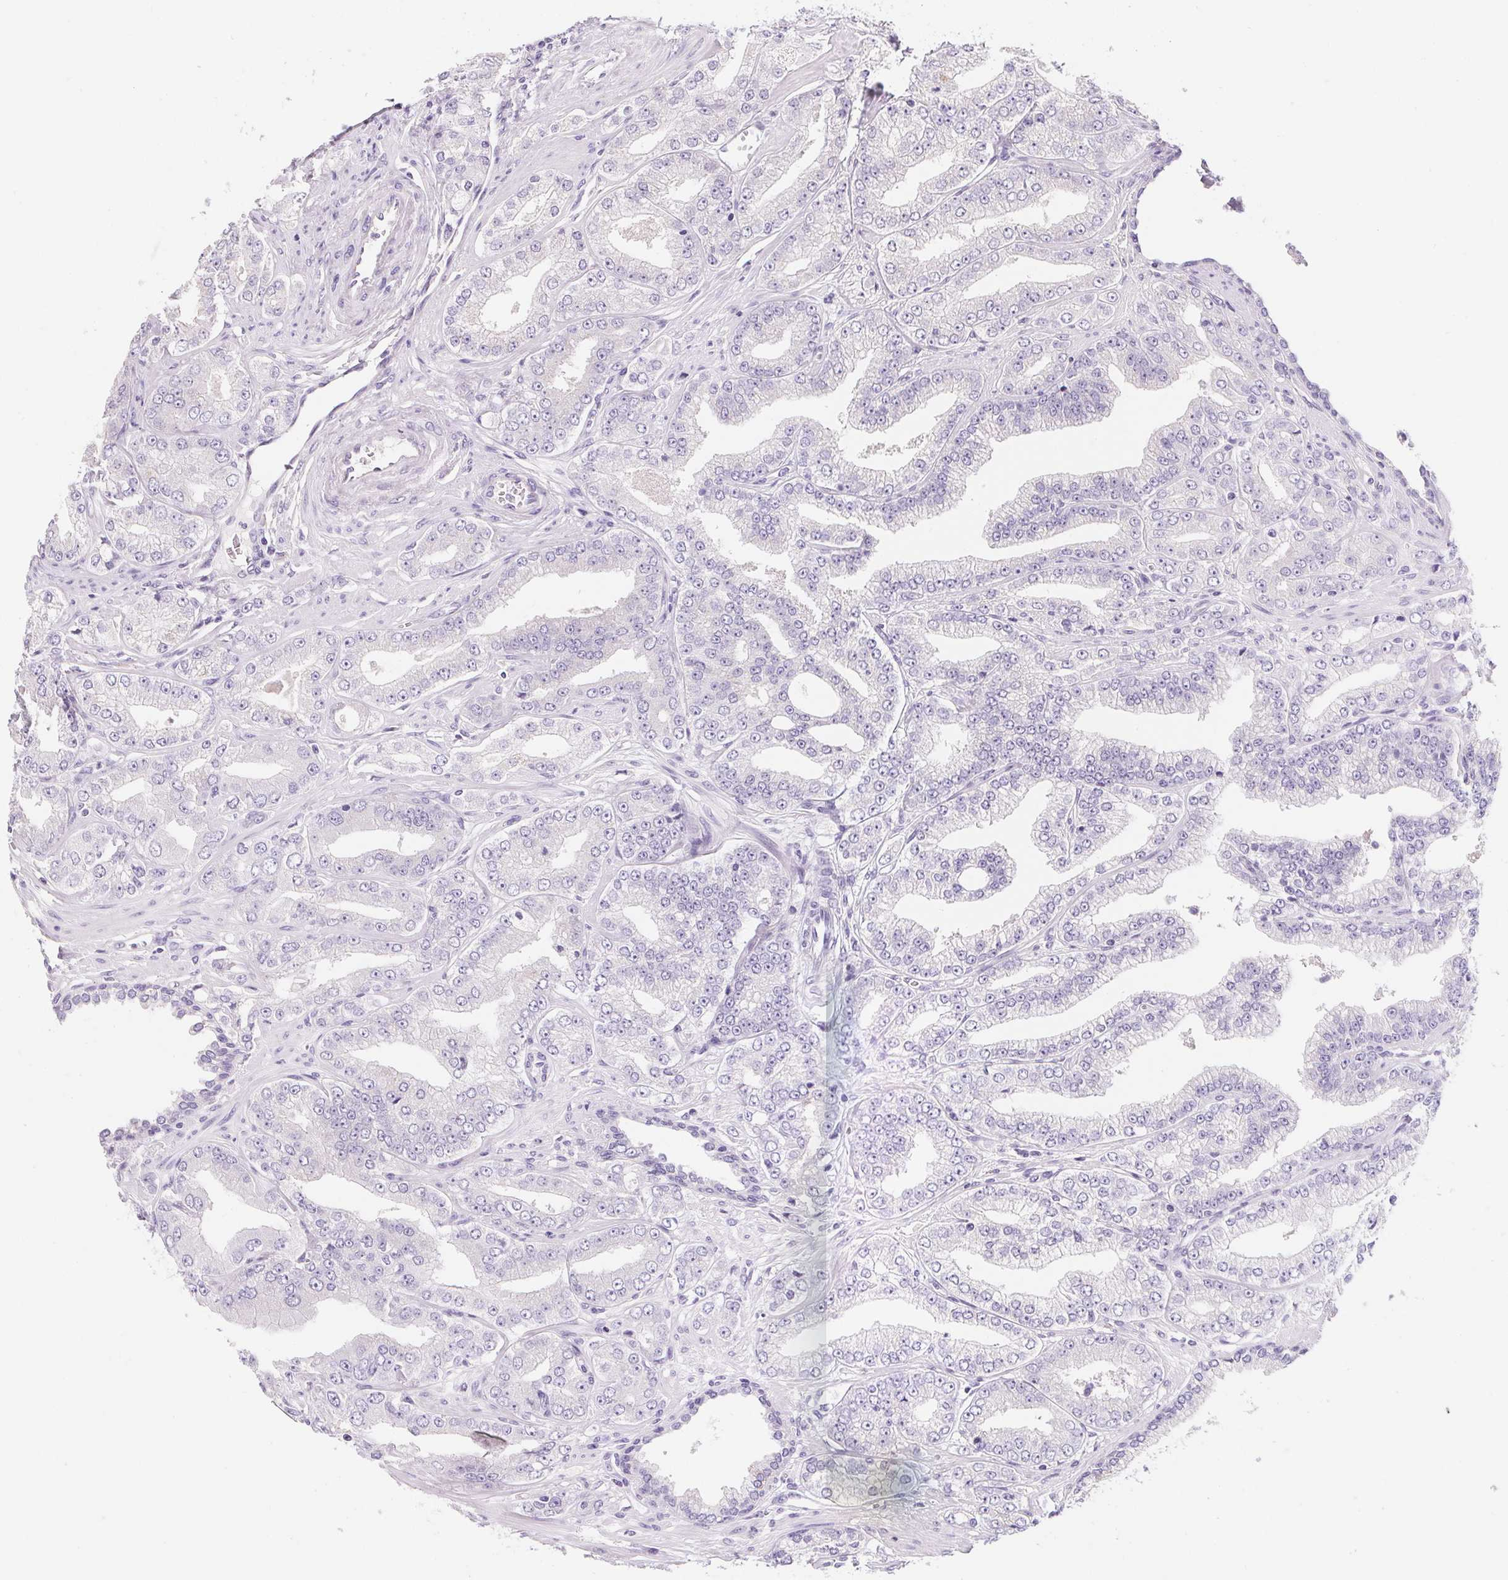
{"staining": {"intensity": "negative", "quantity": "none", "location": "none"}, "tissue": "prostate cancer", "cell_type": "Tumor cells", "image_type": "cancer", "snomed": [{"axis": "morphology", "description": "Adenocarcinoma, Low grade"}, {"axis": "topography", "description": "Prostate"}], "caption": "Image shows no protein positivity in tumor cells of prostate adenocarcinoma (low-grade) tissue.", "gene": "AQP5", "patient": {"sex": "male", "age": 60}}